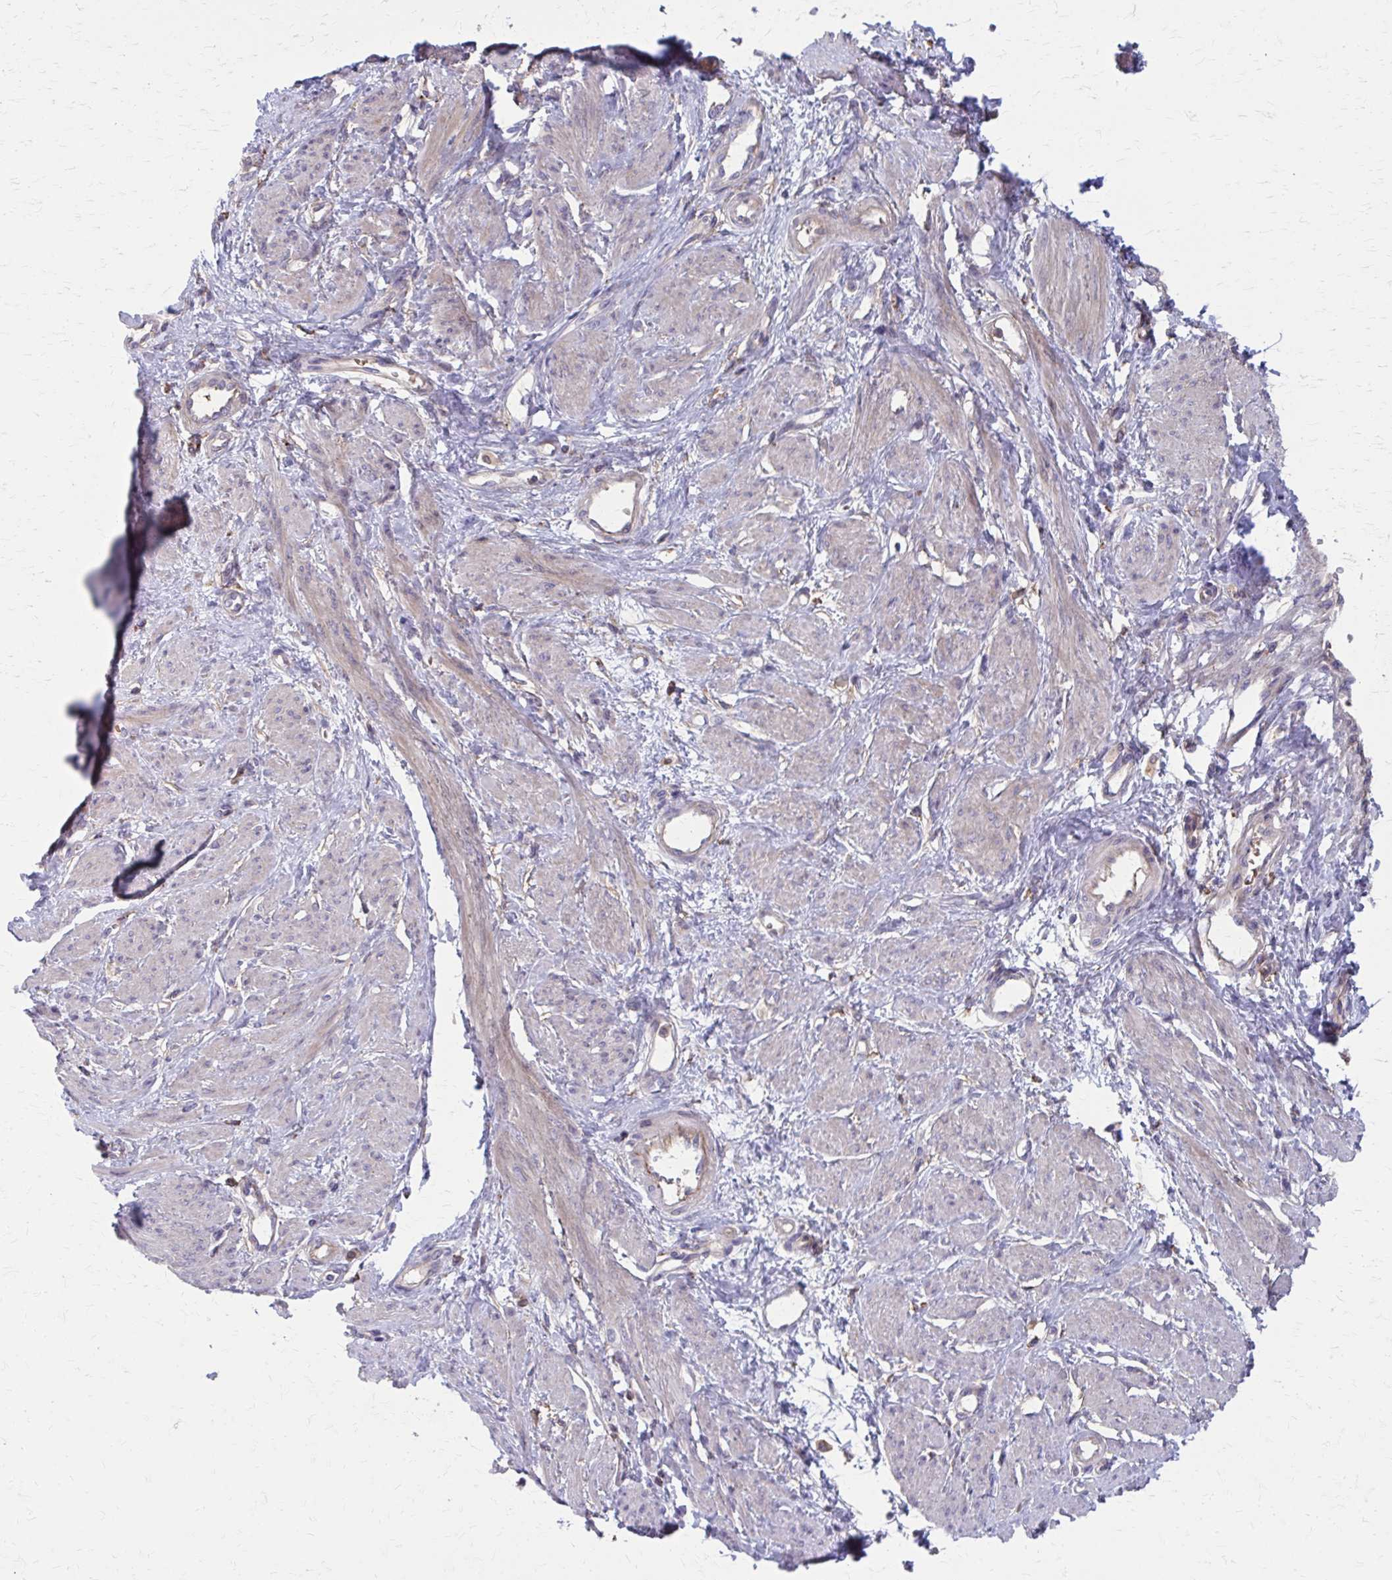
{"staining": {"intensity": "moderate", "quantity": "25%-75%", "location": "cytoplasmic/membranous"}, "tissue": "smooth muscle", "cell_type": "Smooth muscle cells", "image_type": "normal", "snomed": [{"axis": "morphology", "description": "Normal tissue, NOS"}, {"axis": "topography", "description": "Smooth muscle"}, {"axis": "topography", "description": "Uterus"}], "caption": "Immunohistochemistry (IHC) micrograph of normal smooth muscle stained for a protein (brown), which reveals medium levels of moderate cytoplasmic/membranous positivity in about 25%-75% of smooth muscle cells.", "gene": "MMP14", "patient": {"sex": "female", "age": 39}}